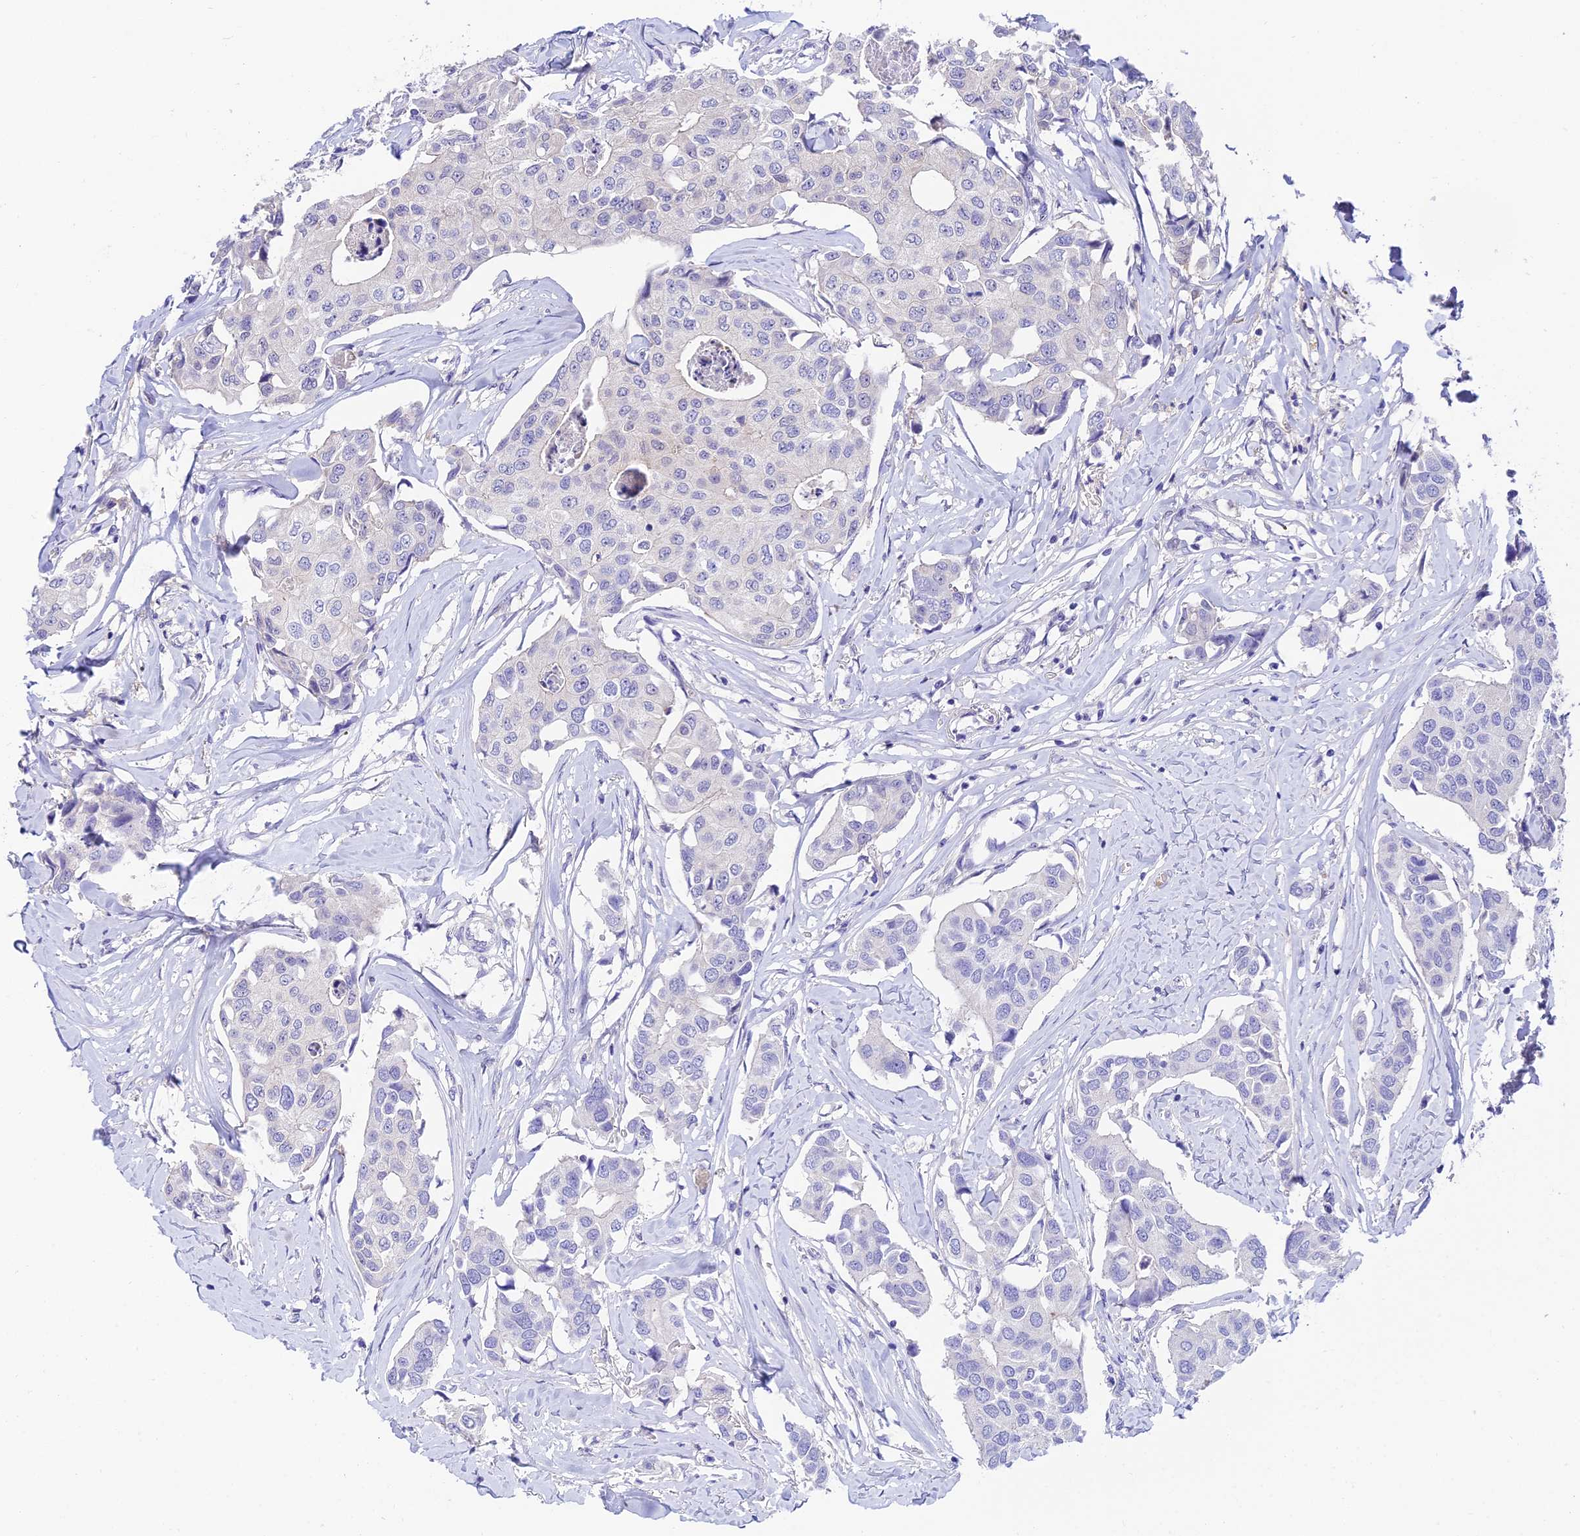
{"staining": {"intensity": "negative", "quantity": "none", "location": "none"}, "tissue": "breast cancer", "cell_type": "Tumor cells", "image_type": "cancer", "snomed": [{"axis": "morphology", "description": "Duct carcinoma"}, {"axis": "topography", "description": "Breast"}], "caption": "Immunohistochemistry (IHC) histopathology image of neoplastic tissue: human breast cancer (invasive ductal carcinoma) stained with DAB (3,3'-diaminobenzidine) demonstrates no significant protein expression in tumor cells. Nuclei are stained in blue.", "gene": "DUSP29", "patient": {"sex": "female", "age": 80}}